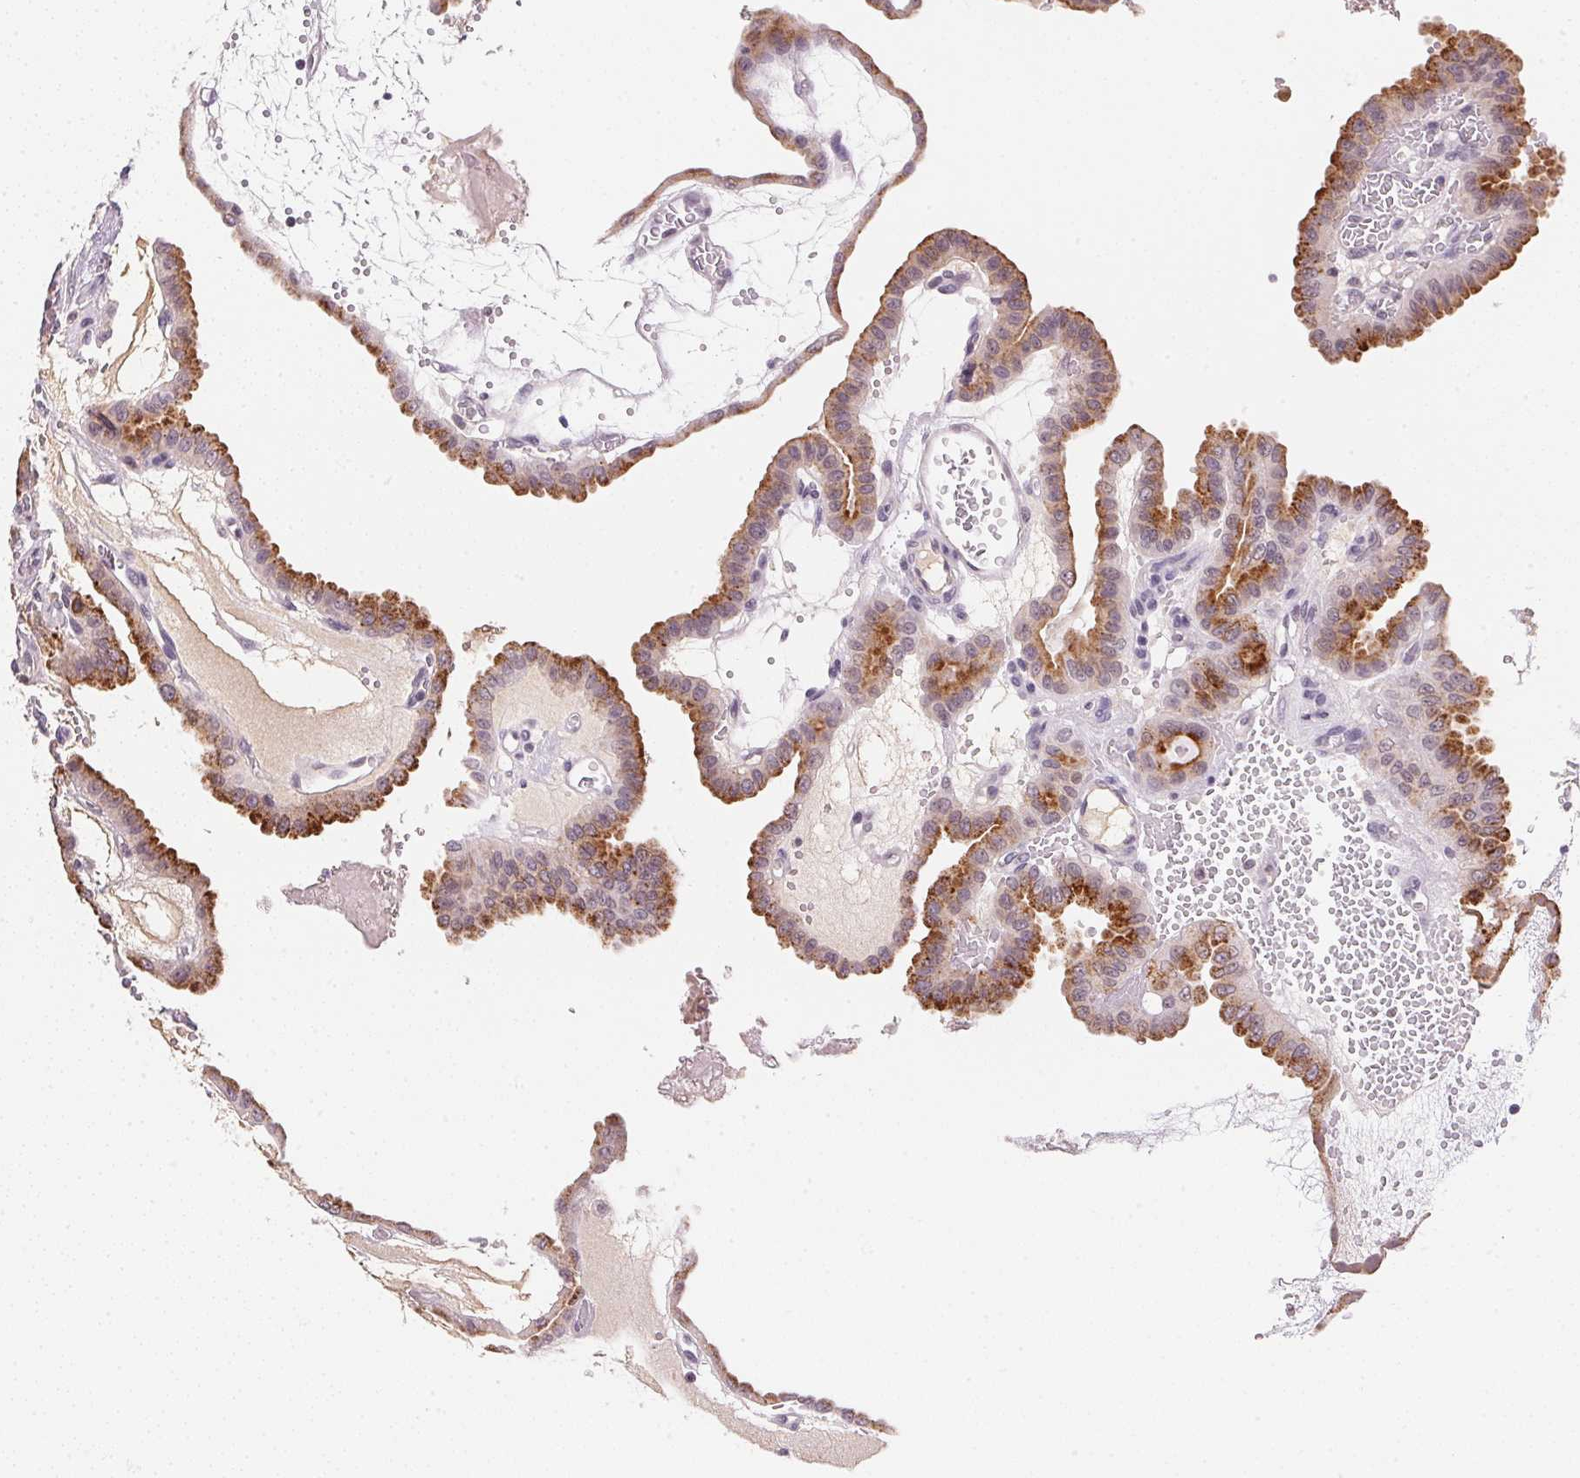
{"staining": {"intensity": "moderate", "quantity": ">75%", "location": "cytoplasmic/membranous"}, "tissue": "thyroid cancer", "cell_type": "Tumor cells", "image_type": "cancer", "snomed": [{"axis": "morphology", "description": "Papillary adenocarcinoma, NOS"}, {"axis": "topography", "description": "Thyroid gland"}], "caption": "The photomicrograph shows a brown stain indicating the presence of a protein in the cytoplasmic/membranous of tumor cells in thyroid papillary adenocarcinoma.", "gene": "FNDC4", "patient": {"sex": "male", "age": 87}}